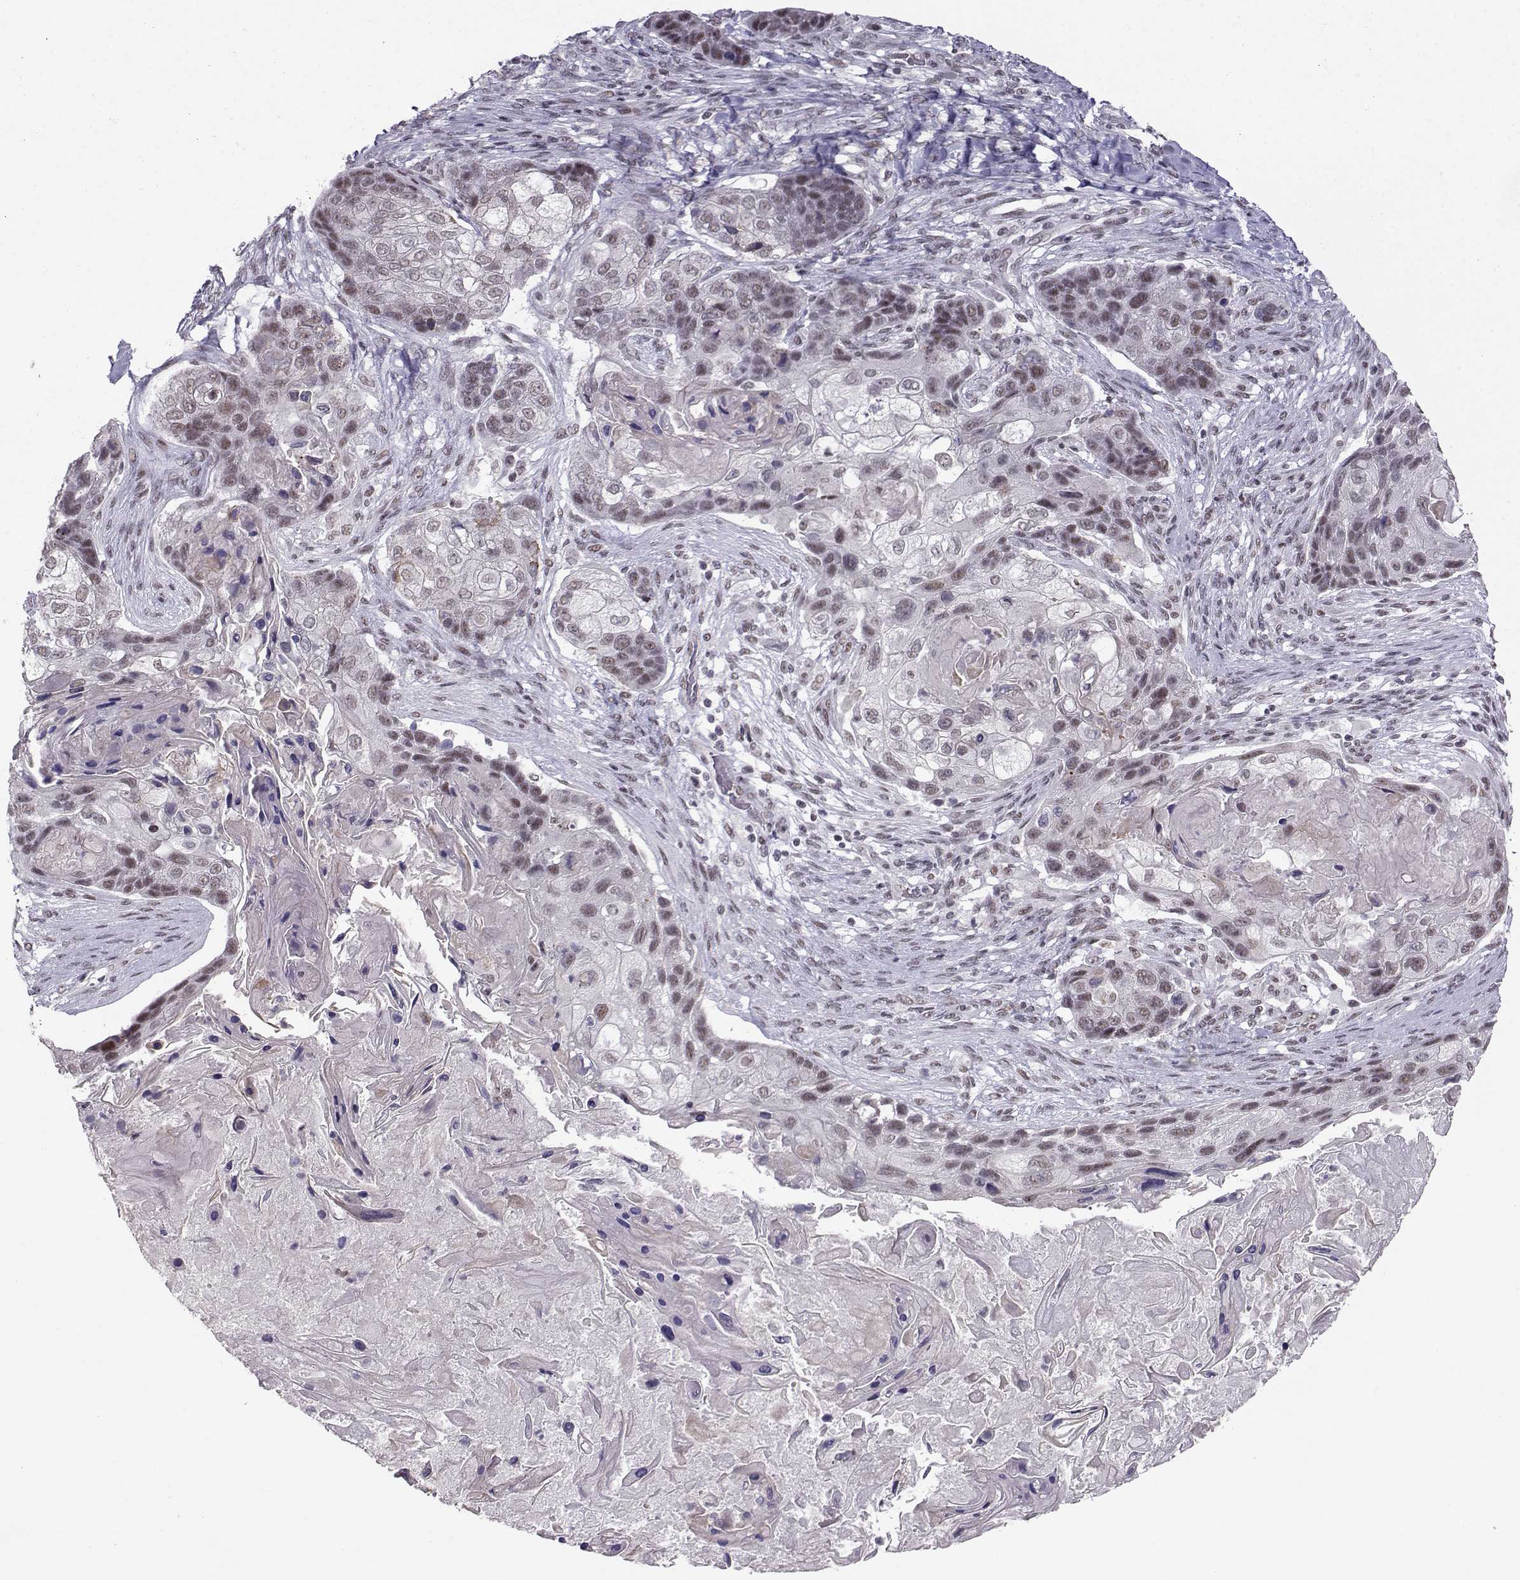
{"staining": {"intensity": "weak", "quantity": ">75%", "location": "nuclear"}, "tissue": "lung cancer", "cell_type": "Tumor cells", "image_type": "cancer", "snomed": [{"axis": "morphology", "description": "Squamous cell carcinoma, NOS"}, {"axis": "topography", "description": "Lung"}], "caption": "The micrograph displays staining of lung cancer, revealing weak nuclear protein positivity (brown color) within tumor cells. Ihc stains the protein of interest in brown and the nuclei are stained blue.", "gene": "LIN28A", "patient": {"sex": "male", "age": 69}}